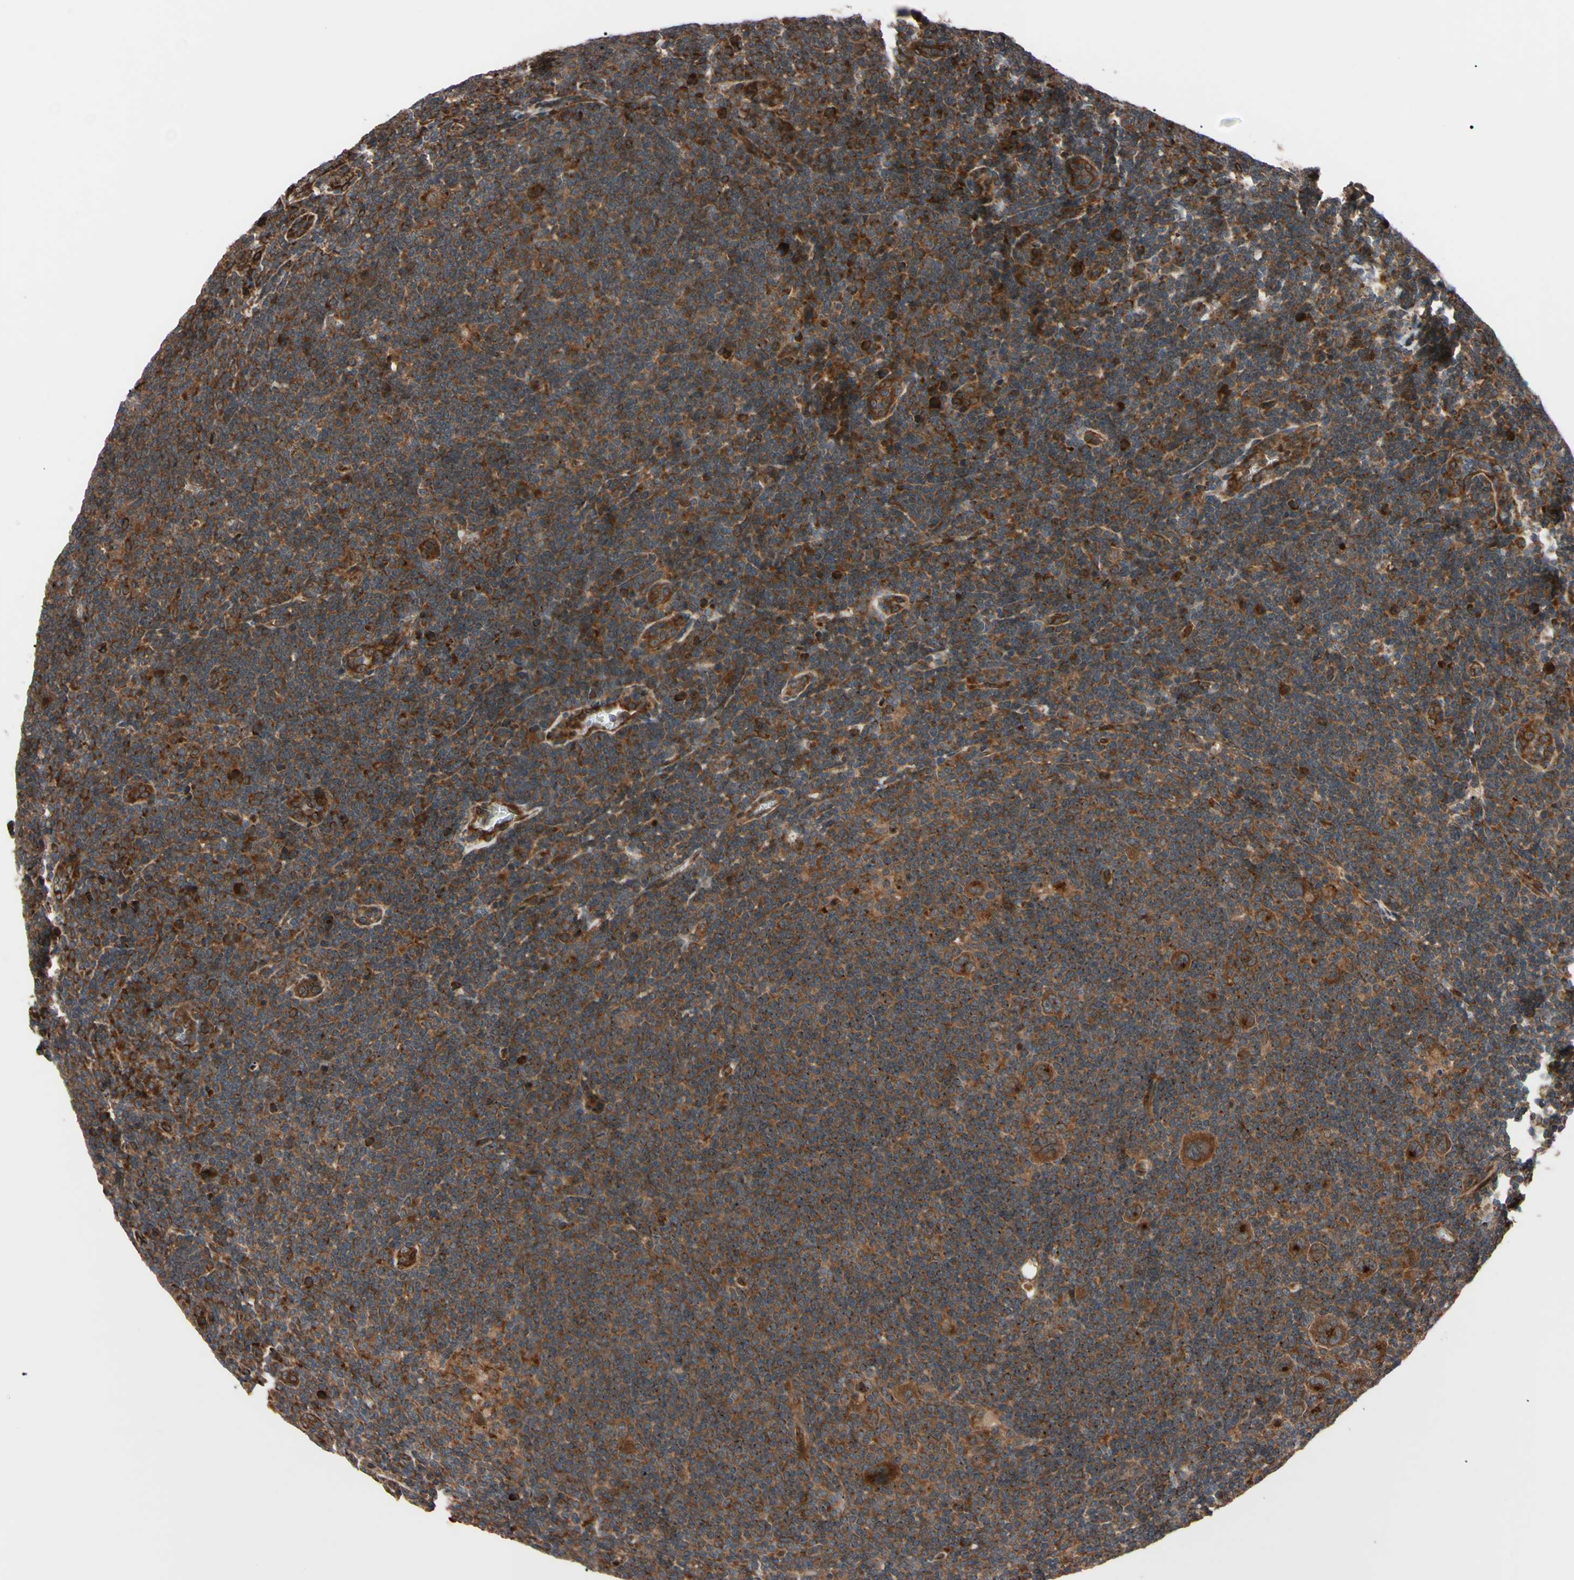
{"staining": {"intensity": "strong", "quantity": ">75%", "location": "cytoplasmic/membranous"}, "tissue": "lymphoma", "cell_type": "Tumor cells", "image_type": "cancer", "snomed": [{"axis": "morphology", "description": "Hodgkin's disease, NOS"}, {"axis": "topography", "description": "Lymph node"}], "caption": "Hodgkin's disease stained for a protein (brown) displays strong cytoplasmic/membranous positive staining in approximately >75% of tumor cells.", "gene": "GUCY1B1", "patient": {"sex": "female", "age": 57}}